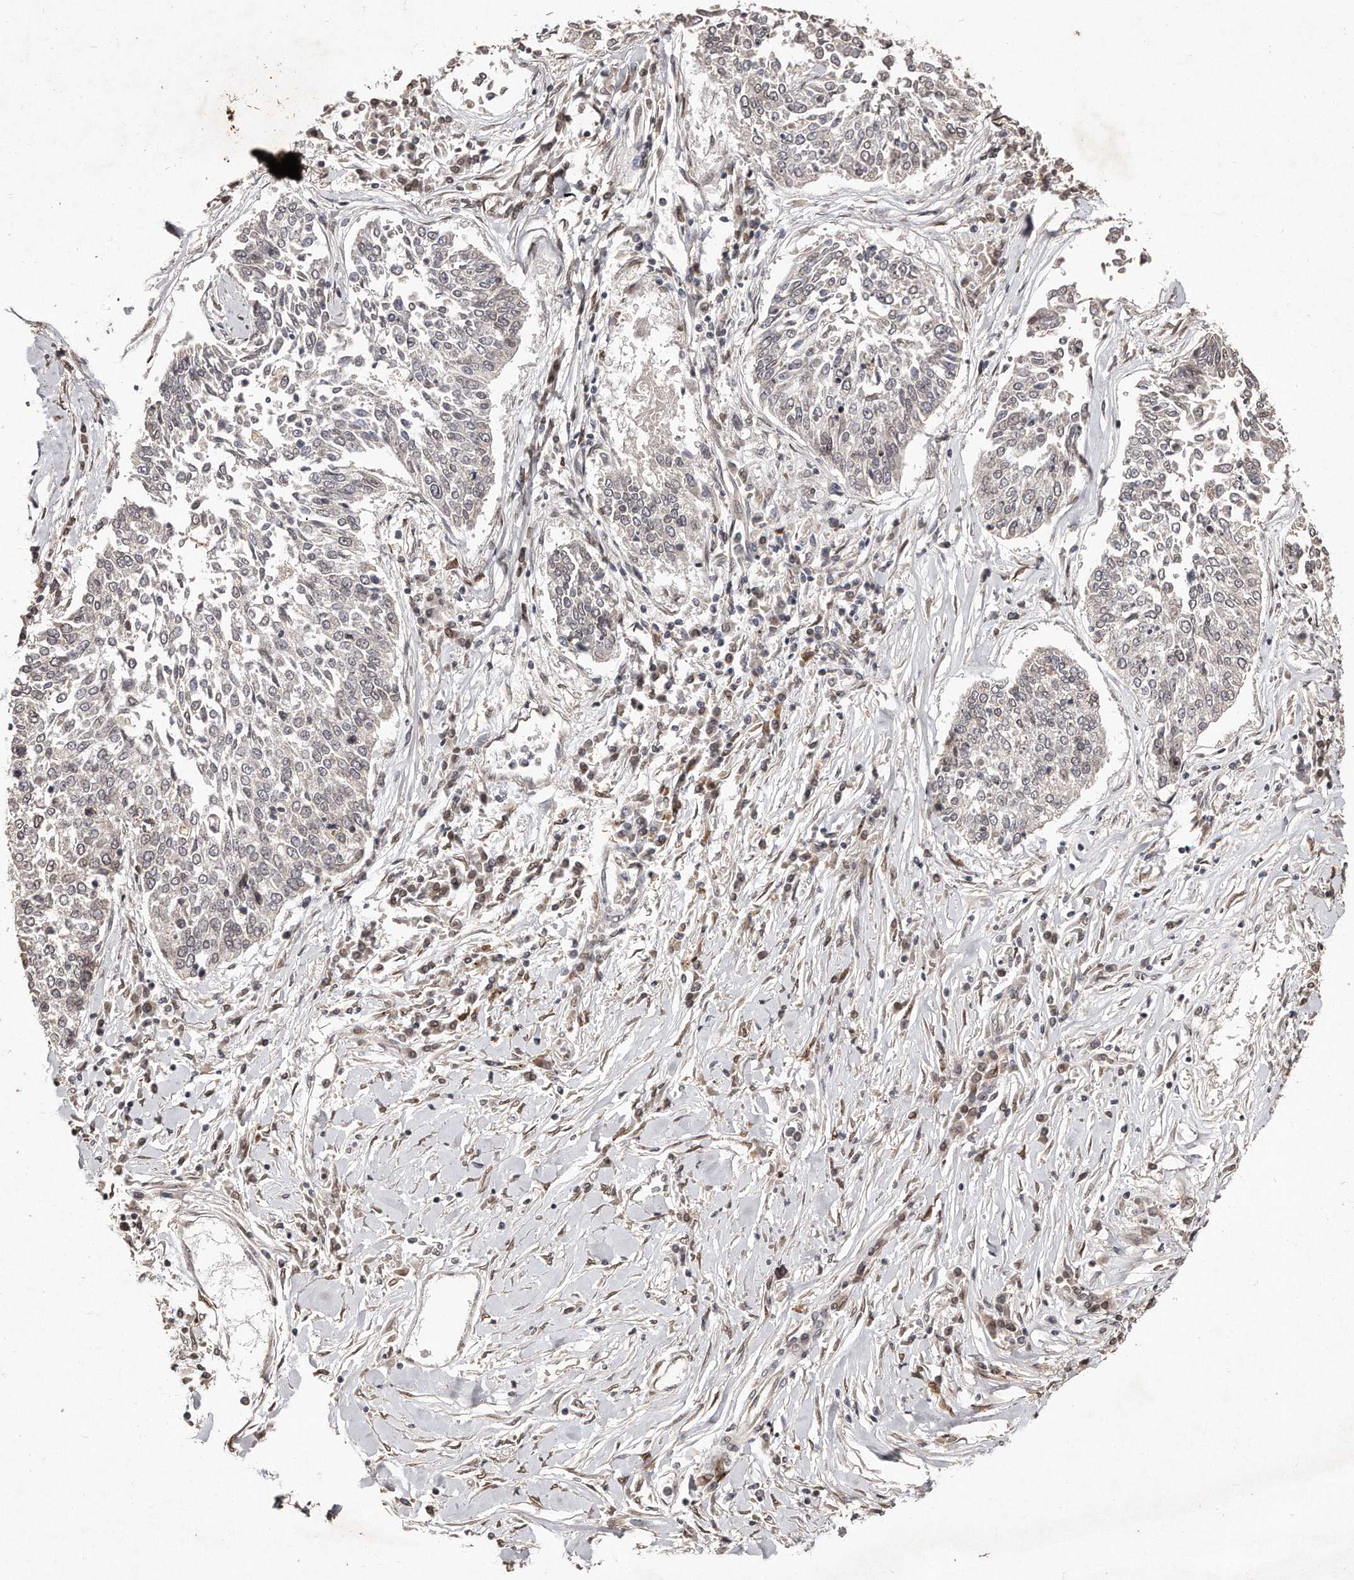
{"staining": {"intensity": "negative", "quantity": "none", "location": "none"}, "tissue": "lung cancer", "cell_type": "Tumor cells", "image_type": "cancer", "snomed": [{"axis": "morphology", "description": "Normal tissue, NOS"}, {"axis": "morphology", "description": "Squamous cell carcinoma, NOS"}, {"axis": "topography", "description": "Cartilage tissue"}, {"axis": "topography", "description": "Bronchus"}, {"axis": "topography", "description": "Lung"}, {"axis": "topography", "description": "Peripheral nerve tissue"}], "caption": "Squamous cell carcinoma (lung) was stained to show a protein in brown. There is no significant positivity in tumor cells.", "gene": "HASPIN", "patient": {"sex": "female", "age": 49}}